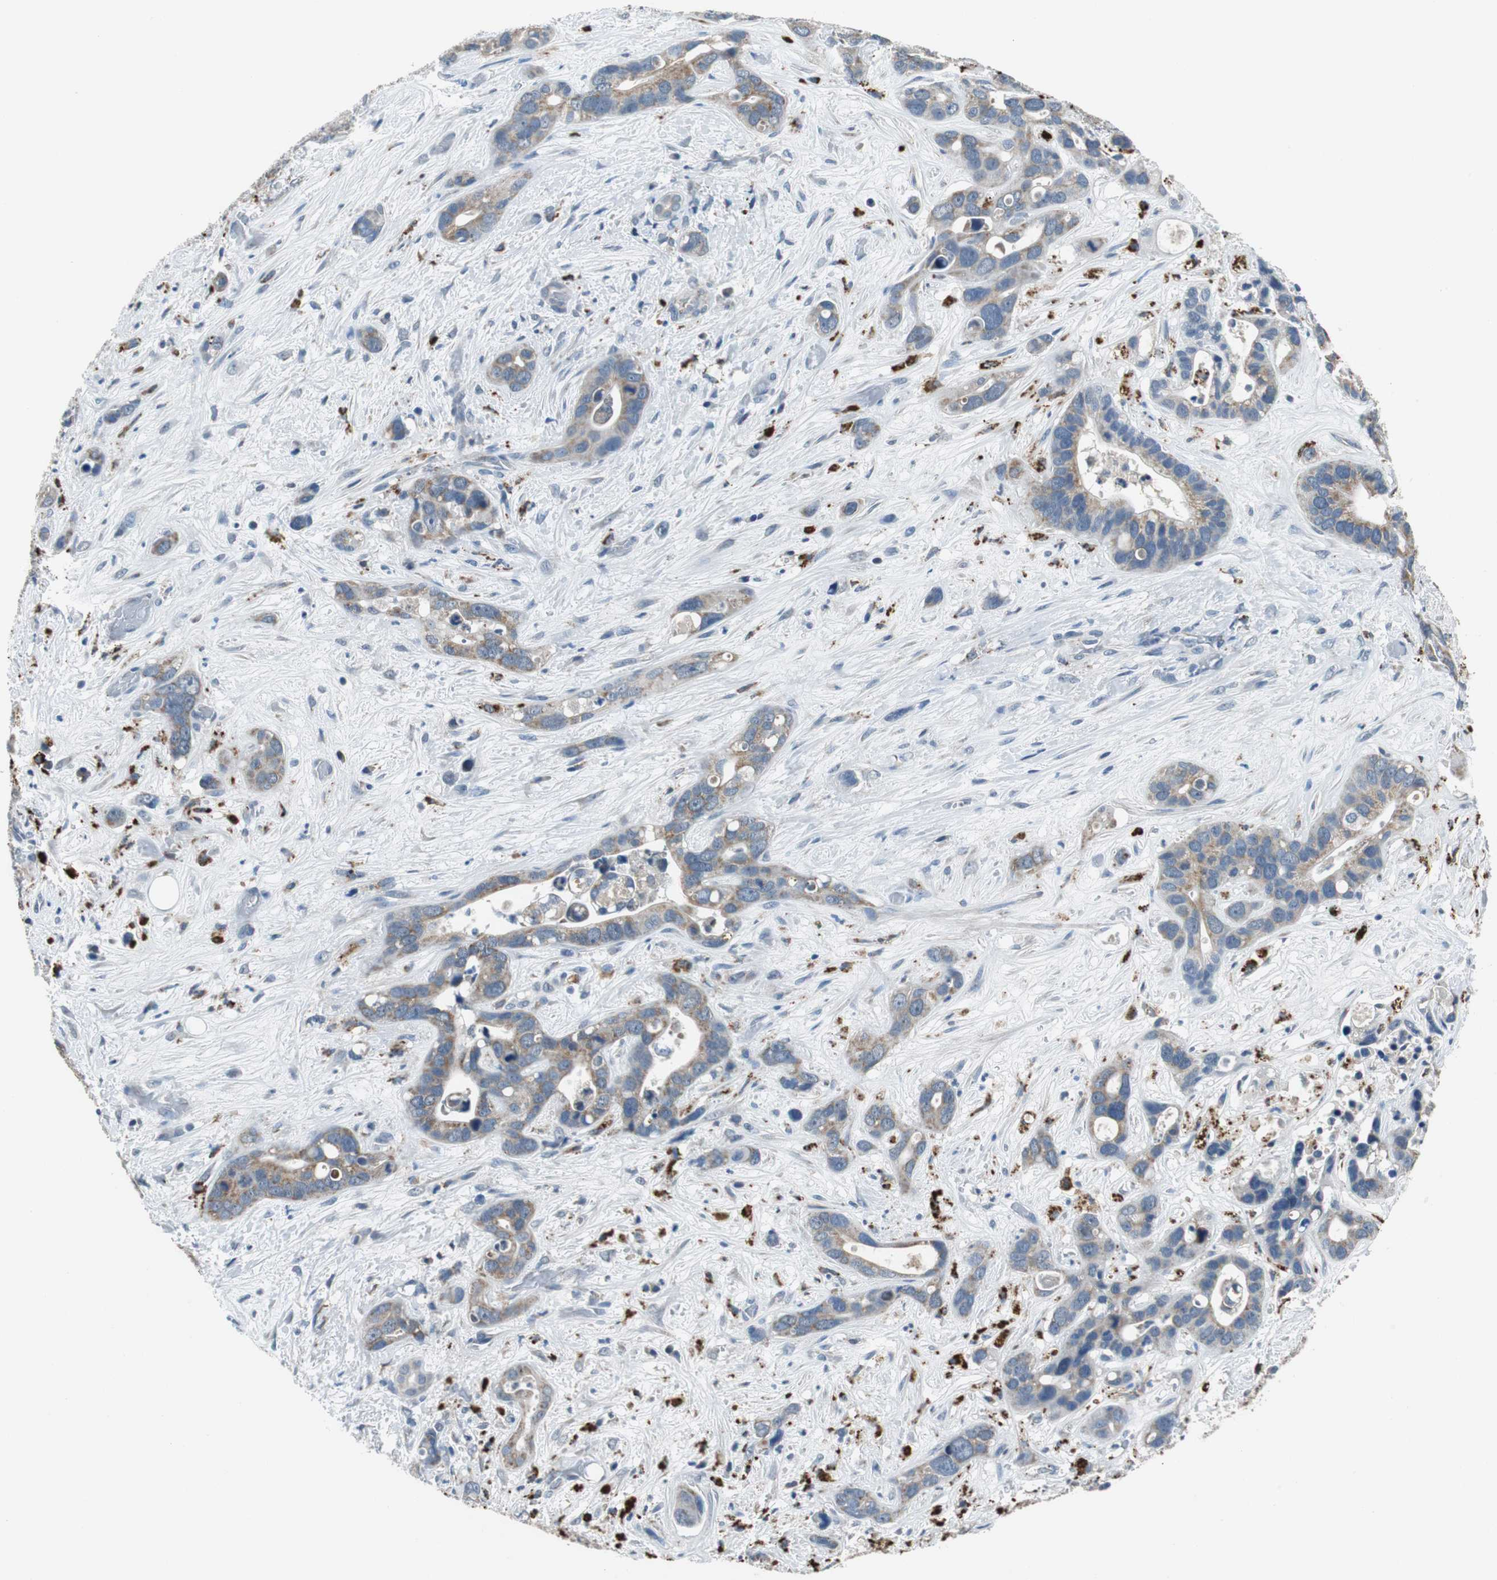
{"staining": {"intensity": "weak", "quantity": "25%-75%", "location": "cytoplasmic/membranous"}, "tissue": "liver cancer", "cell_type": "Tumor cells", "image_type": "cancer", "snomed": [{"axis": "morphology", "description": "Cholangiocarcinoma"}, {"axis": "topography", "description": "Liver"}], "caption": "Brown immunohistochemical staining in human liver cancer demonstrates weak cytoplasmic/membranous positivity in about 25%-75% of tumor cells. (Brightfield microscopy of DAB IHC at high magnification).", "gene": "NLGN1", "patient": {"sex": "female", "age": 65}}